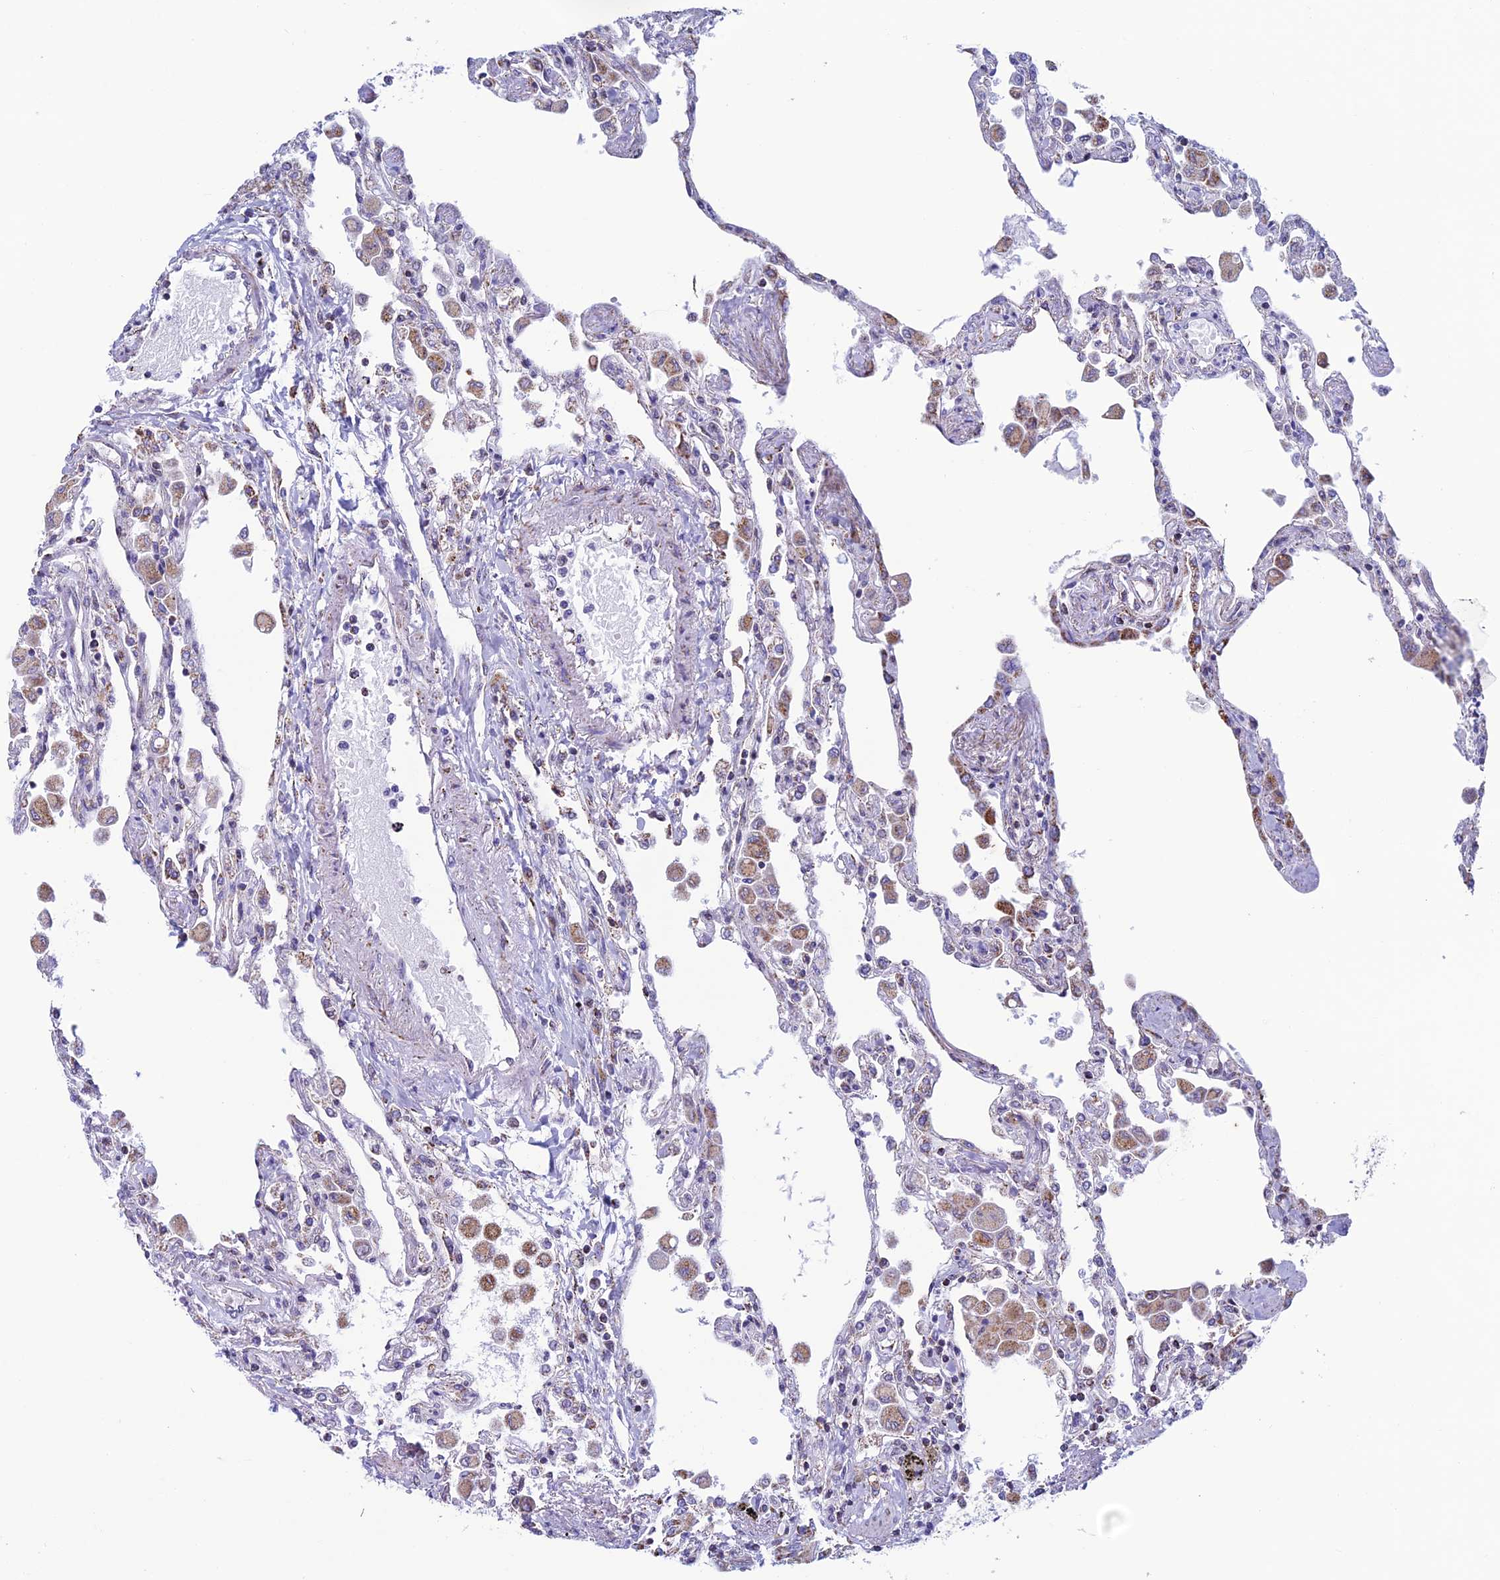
{"staining": {"intensity": "negative", "quantity": "none", "location": "none"}, "tissue": "lung", "cell_type": "Alveolar cells", "image_type": "normal", "snomed": [{"axis": "morphology", "description": "Normal tissue, NOS"}, {"axis": "topography", "description": "Bronchus"}, {"axis": "topography", "description": "Lung"}], "caption": "High power microscopy photomicrograph of an IHC histopathology image of normal lung, revealing no significant staining in alveolar cells. Nuclei are stained in blue.", "gene": "ZNG1A", "patient": {"sex": "female", "age": 49}}